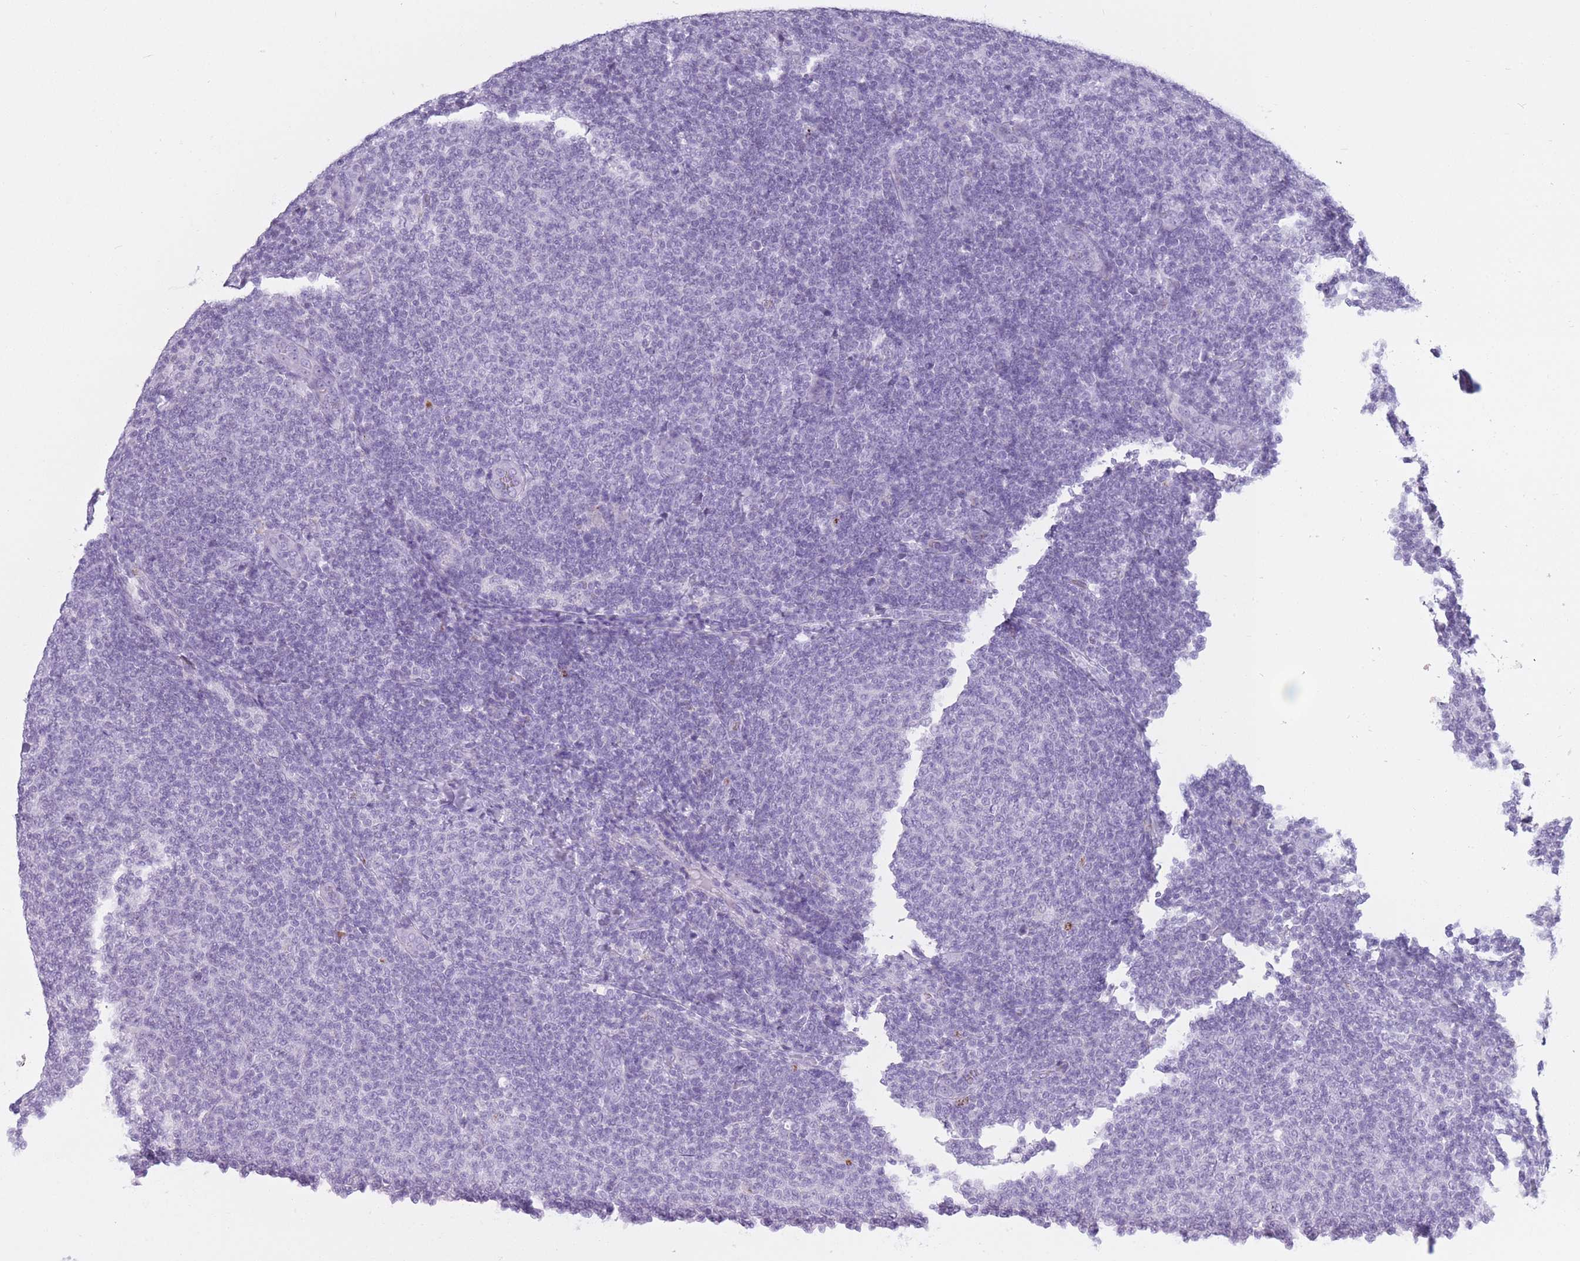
{"staining": {"intensity": "negative", "quantity": "none", "location": "none"}, "tissue": "lymphoma", "cell_type": "Tumor cells", "image_type": "cancer", "snomed": [{"axis": "morphology", "description": "Malignant lymphoma, non-Hodgkin's type, Low grade"}, {"axis": "topography", "description": "Lymph node"}], "caption": "The micrograph reveals no significant expression in tumor cells of lymphoma.", "gene": "OR7C1", "patient": {"sex": "male", "age": 66}}